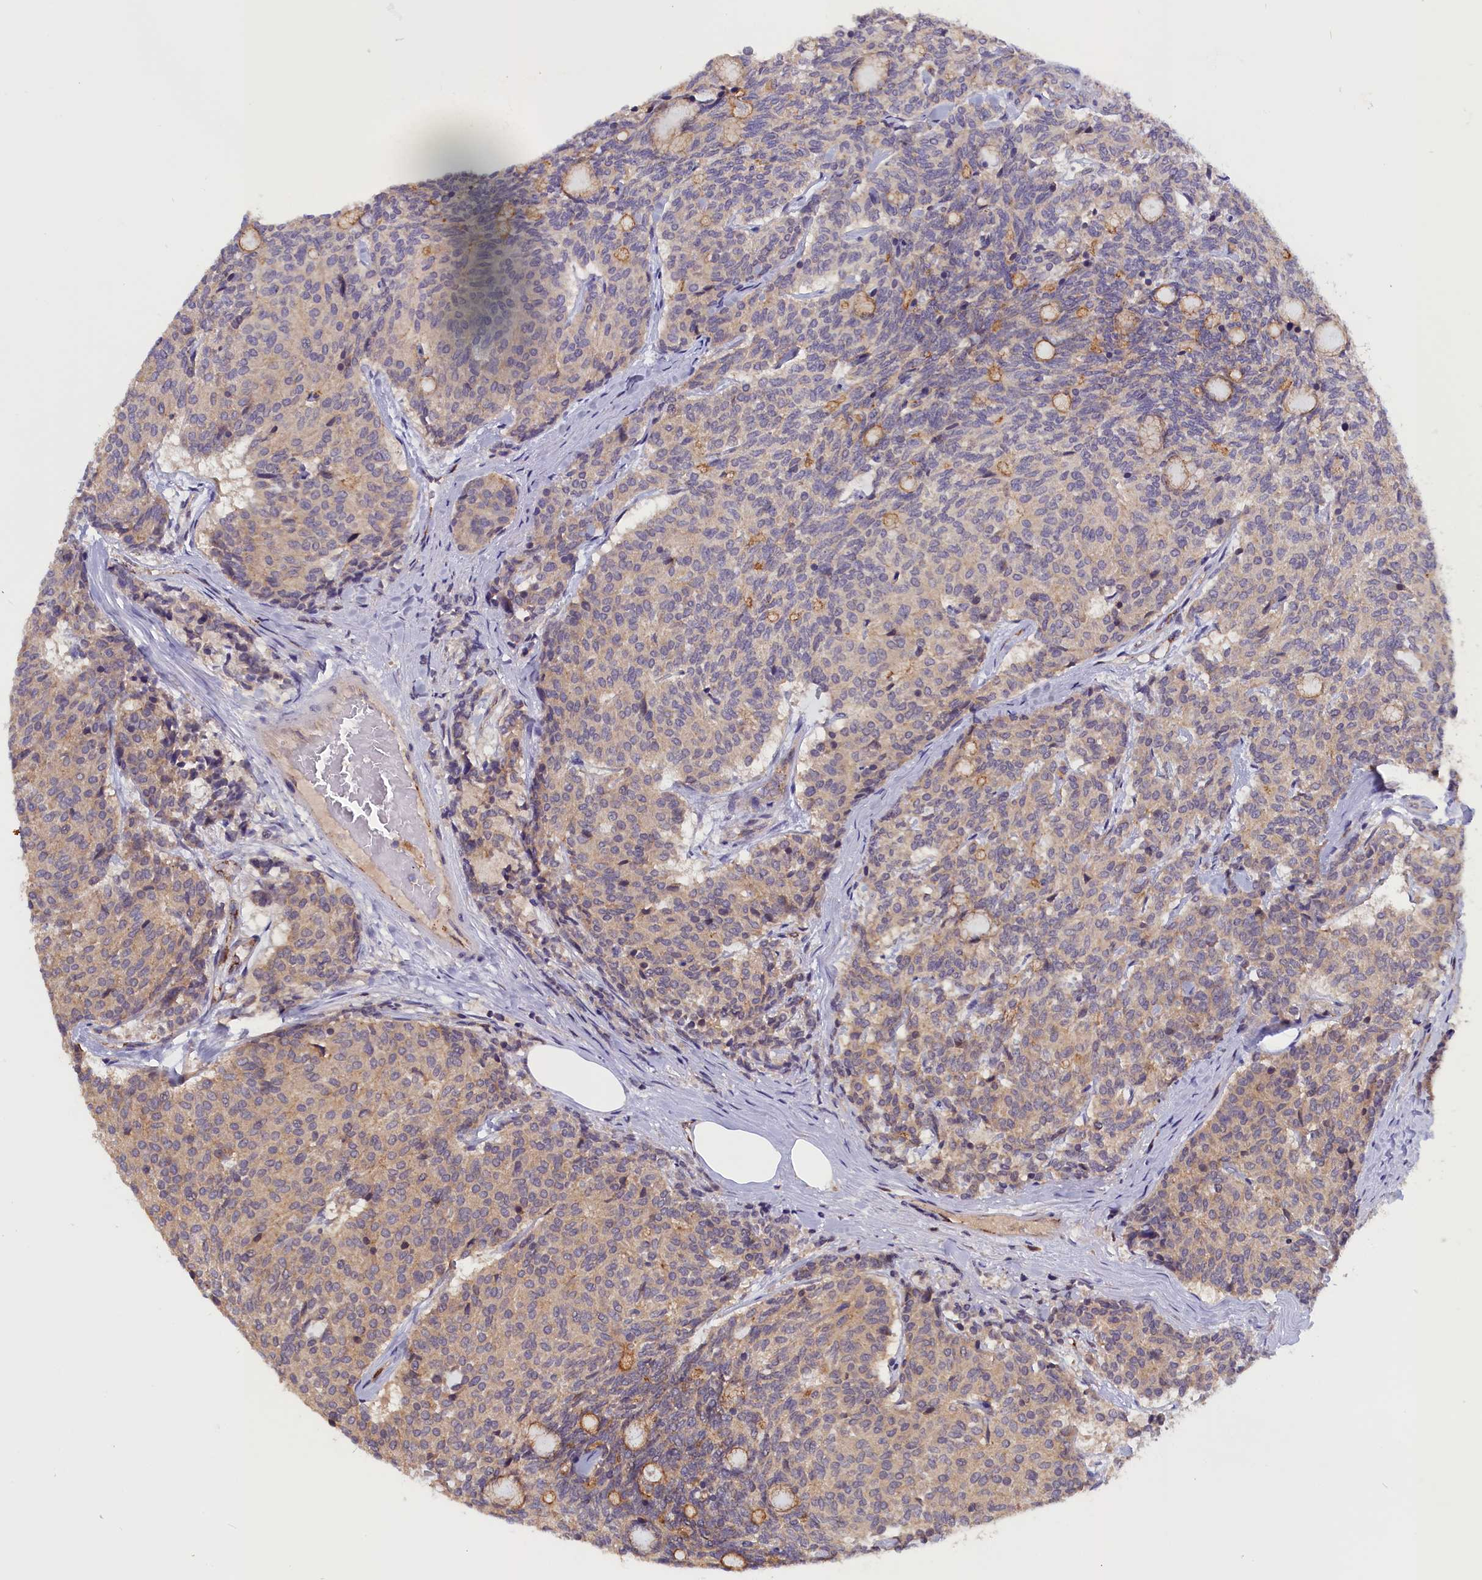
{"staining": {"intensity": "weak", "quantity": "25%-75%", "location": "cytoplasmic/membranous"}, "tissue": "carcinoid", "cell_type": "Tumor cells", "image_type": "cancer", "snomed": [{"axis": "morphology", "description": "Carcinoid, malignant, NOS"}, {"axis": "topography", "description": "Pancreas"}], "caption": "Protein expression analysis of human carcinoid reveals weak cytoplasmic/membranous expression in approximately 25%-75% of tumor cells.", "gene": "COL19A1", "patient": {"sex": "female", "age": 54}}